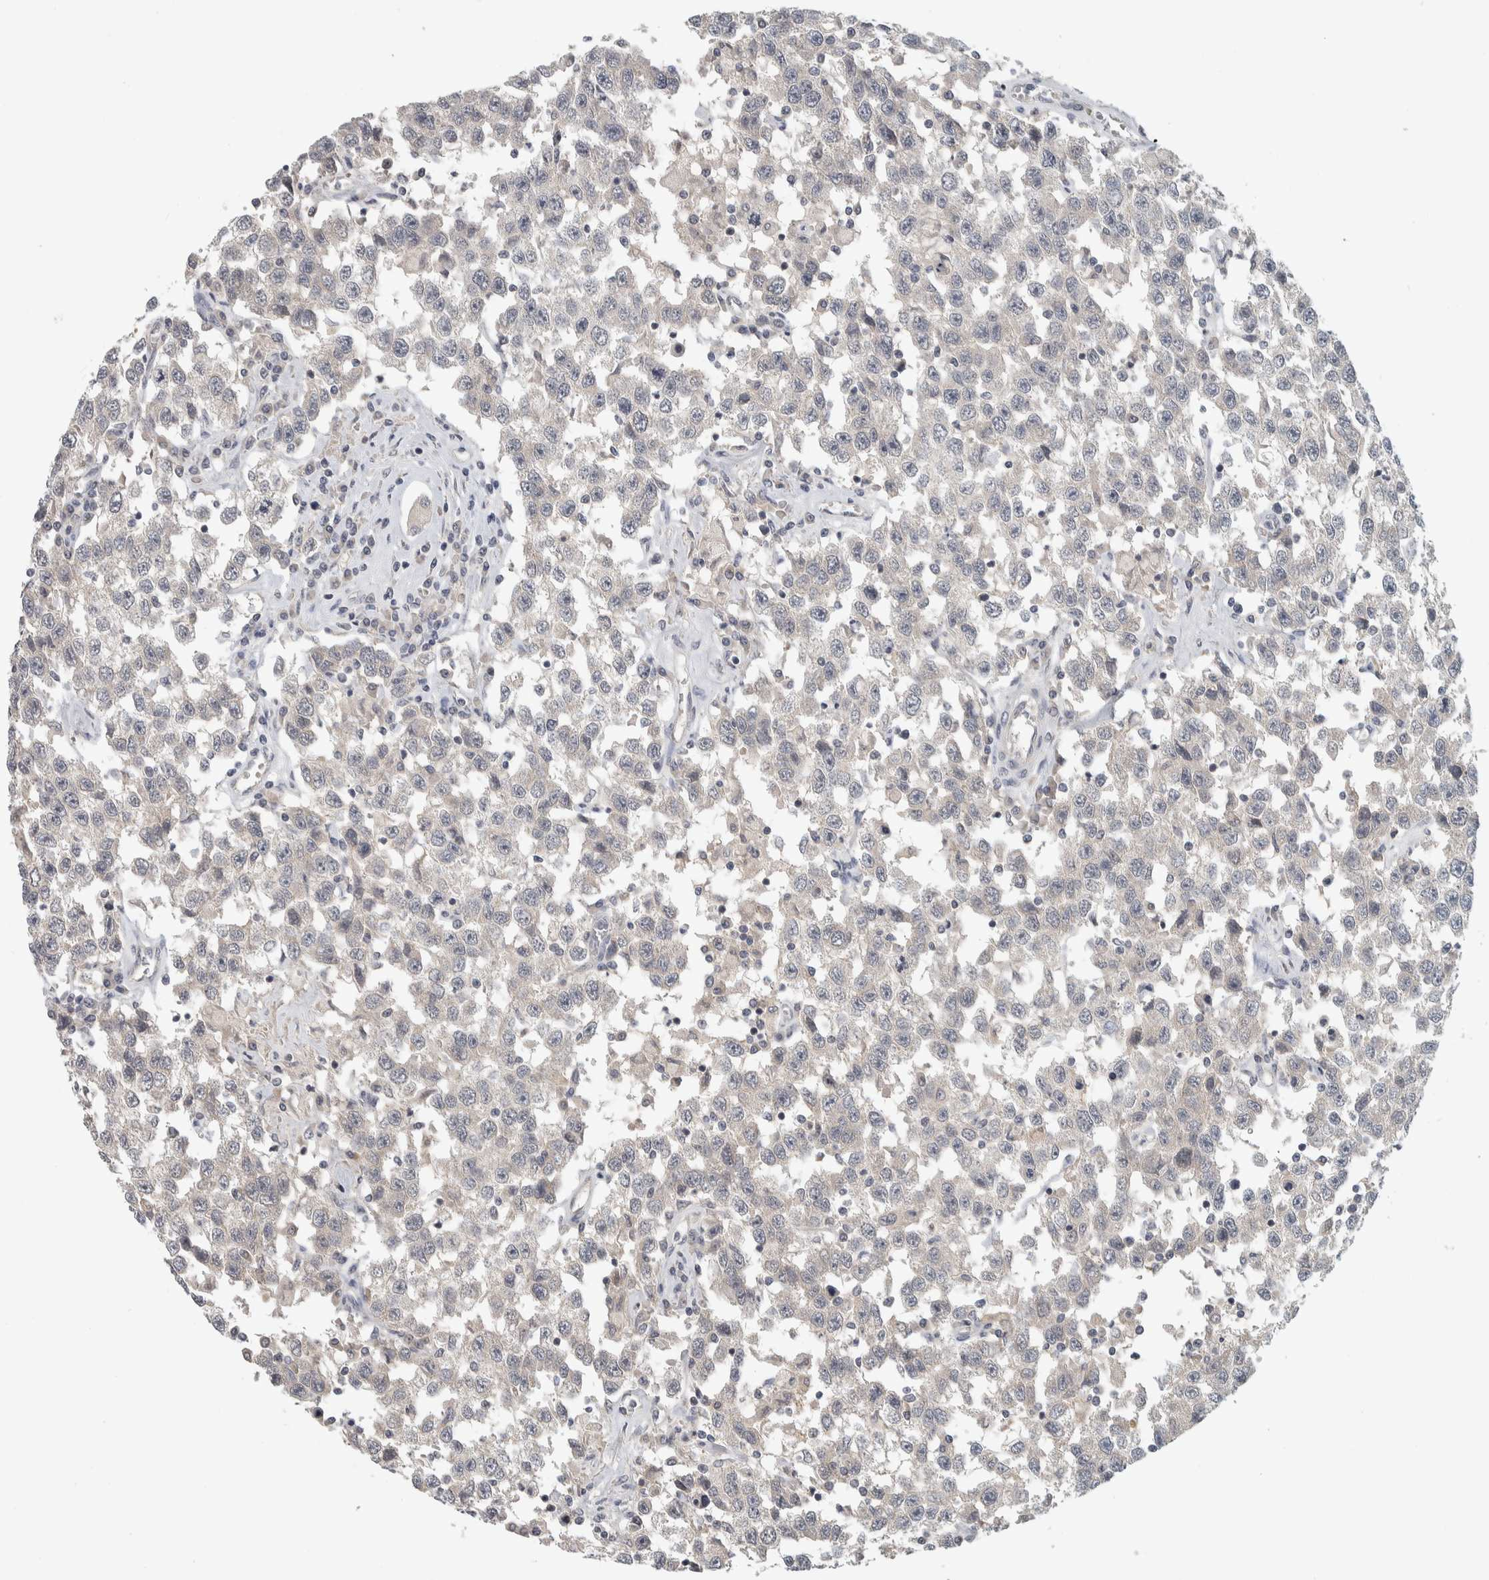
{"staining": {"intensity": "negative", "quantity": "none", "location": "none"}, "tissue": "testis cancer", "cell_type": "Tumor cells", "image_type": "cancer", "snomed": [{"axis": "morphology", "description": "Seminoma, NOS"}, {"axis": "topography", "description": "Testis"}], "caption": "Immunohistochemistry (IHC) histopathology image of human seminoma (testis) stained for a protein (brown), which shows no staining in tumor cells.", "gene": "AFP", "patient": {"sex": "male", "age": 41}}